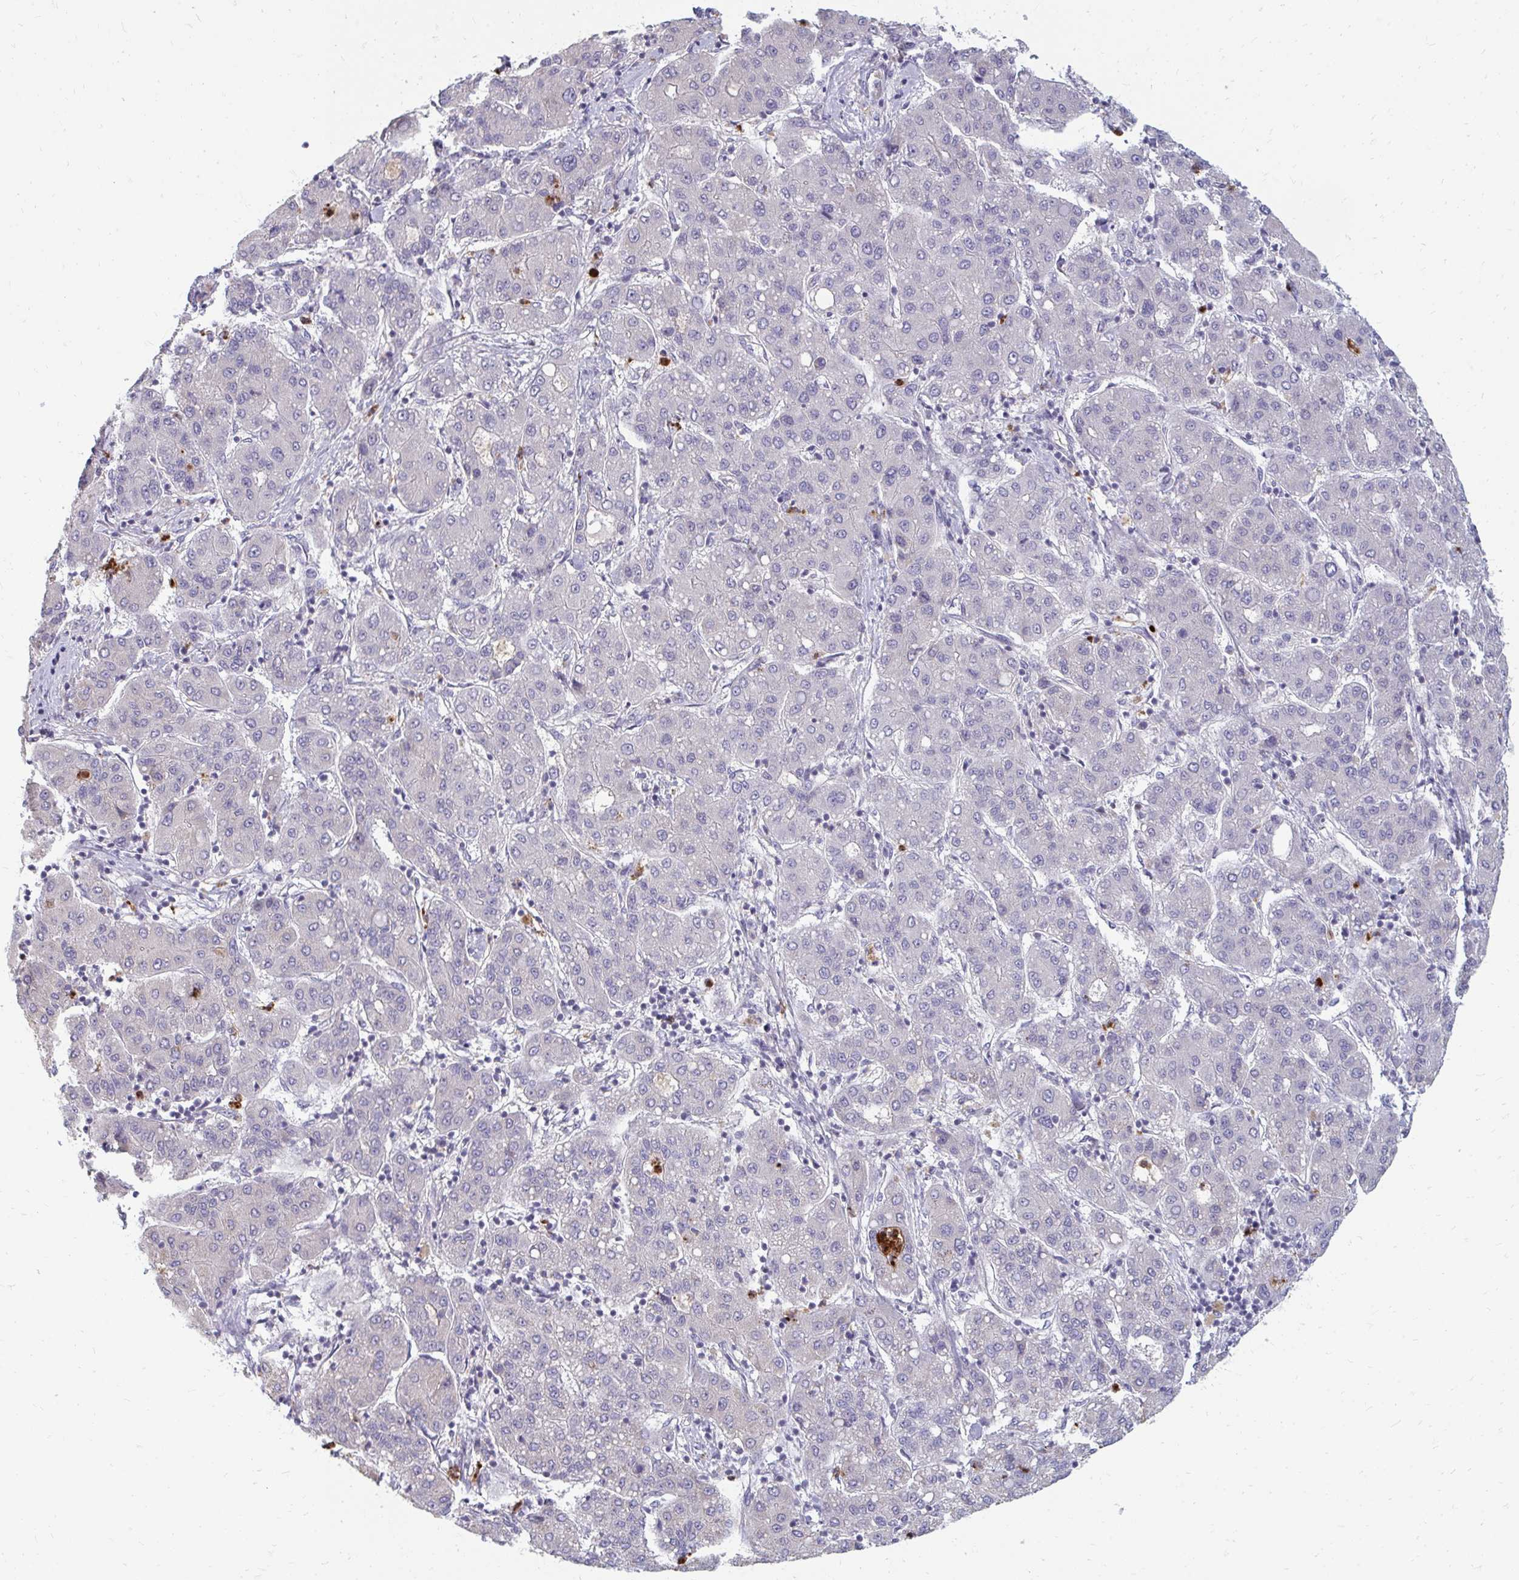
{"staining": {"intensity": "negative", "quantity": "none", "location": "none"}, "tissue": "liver cancer", "cell_type": "Tumor cells", "image_type": "cancer", "snomed": [{"axis": "morphology", "description": "Carcinoma, Hepatocellular, NOS"}, {"axis": "topography", "description": "Liver"}], "caption": "Tumor cells are negative for protein expression in human liver cancer (hepatocellular carcinoma).", "gene": "RAB33A", "patient": {"sex": "male", "age": 65}}